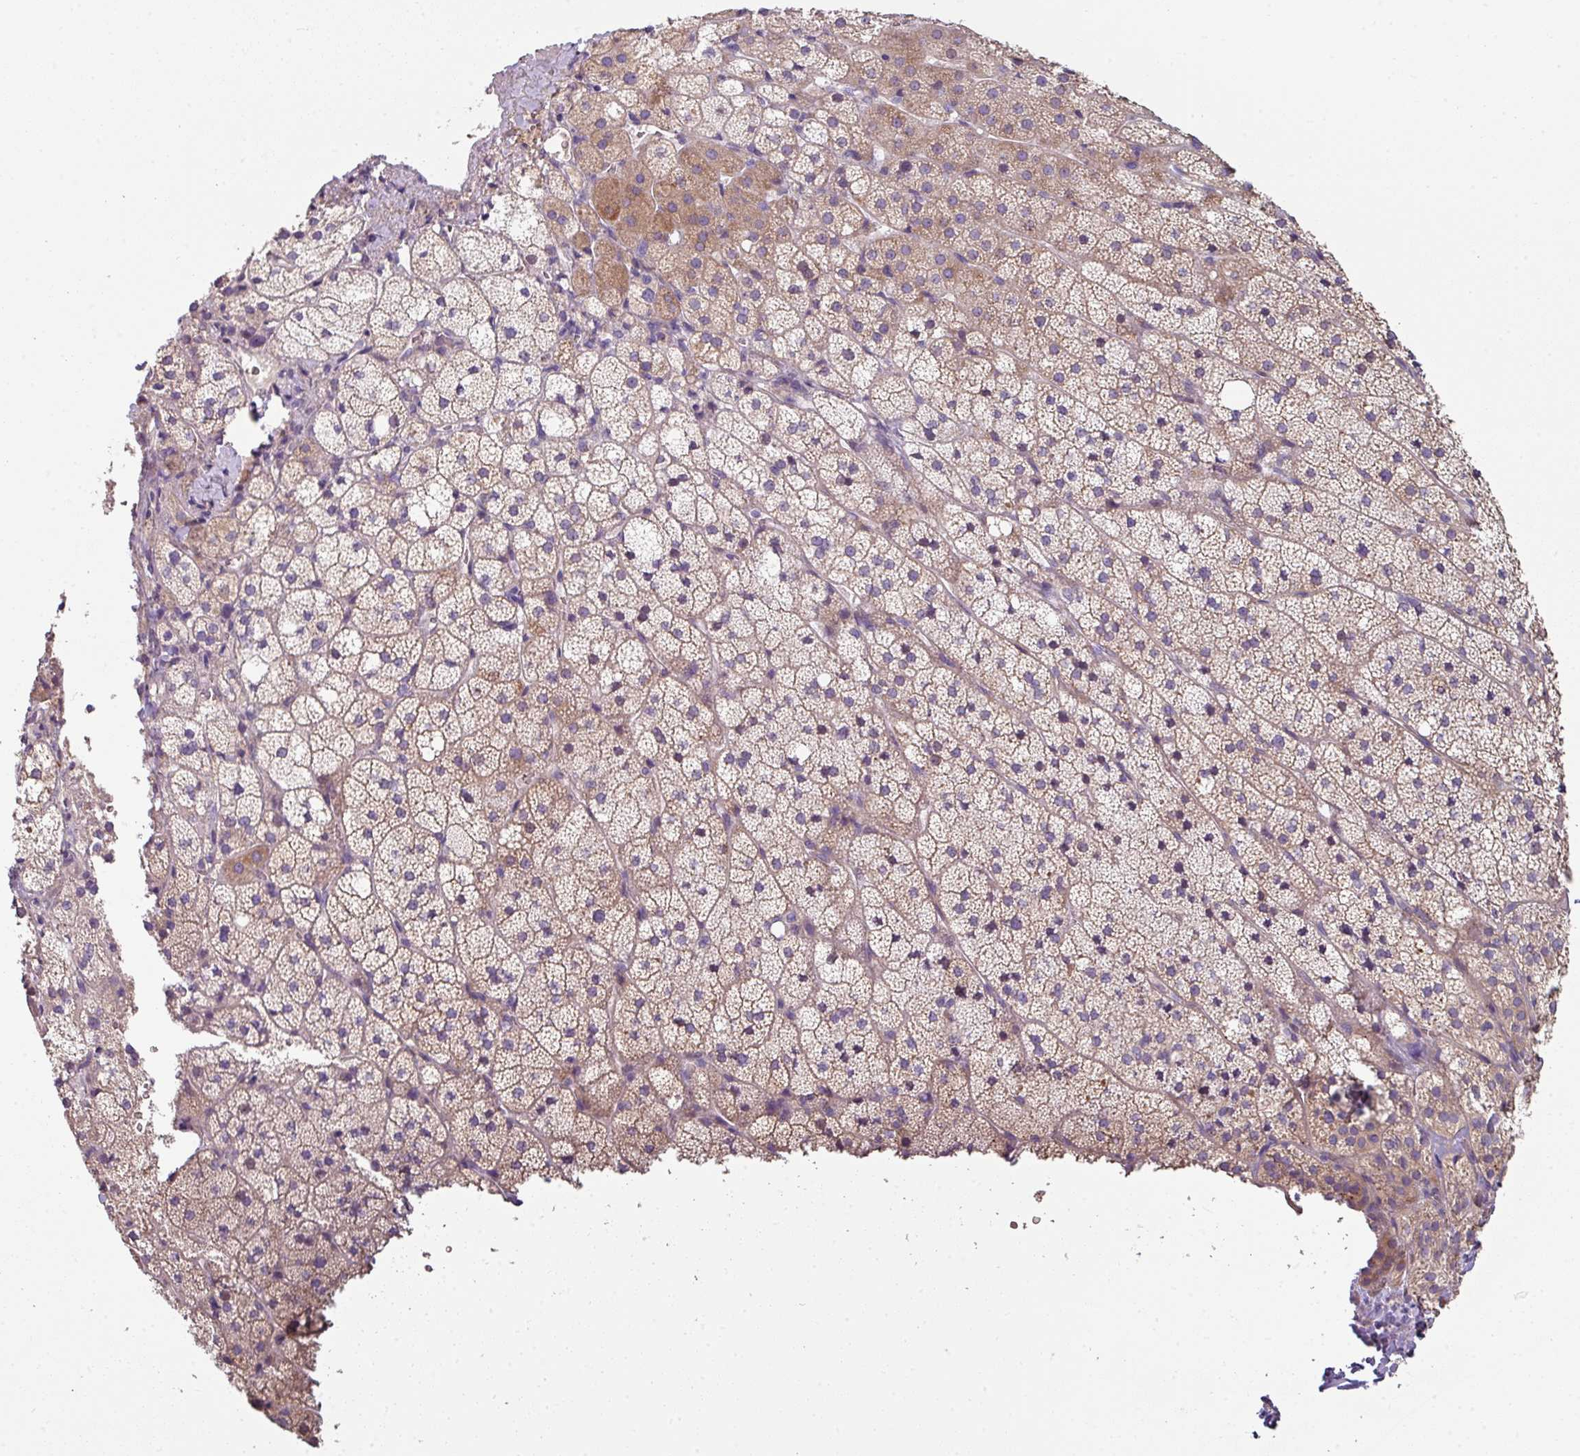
{"staining": {"intensity": "moderate", "quantity": "25%-75%", "location": "cytoplasmic/membranous"}, "tissue": "adrenal gland", "cell_type": "Glandular cells", "image_type": "normal", "snomed": [{"axis": "morphology", "description": "Normal tissue, NOS"}, {"axis": "topography", "description": "Adrenal gland"}], "caption": "Brown immunohistochemical staining in unremarkable human adrenal gland reveals moderate cytoplasmic/membranous positivity in approximately 25%-75% of glandular cells. The staining was performed using DAB (3,3'-diaminobenzidine) to visualize the protein expression in brown, while the nuclei were stained in blue with hematoxylin (Magnification: 20x).", "gene": "LRRC9", "patient": {"sex": "male", "age": 53}}